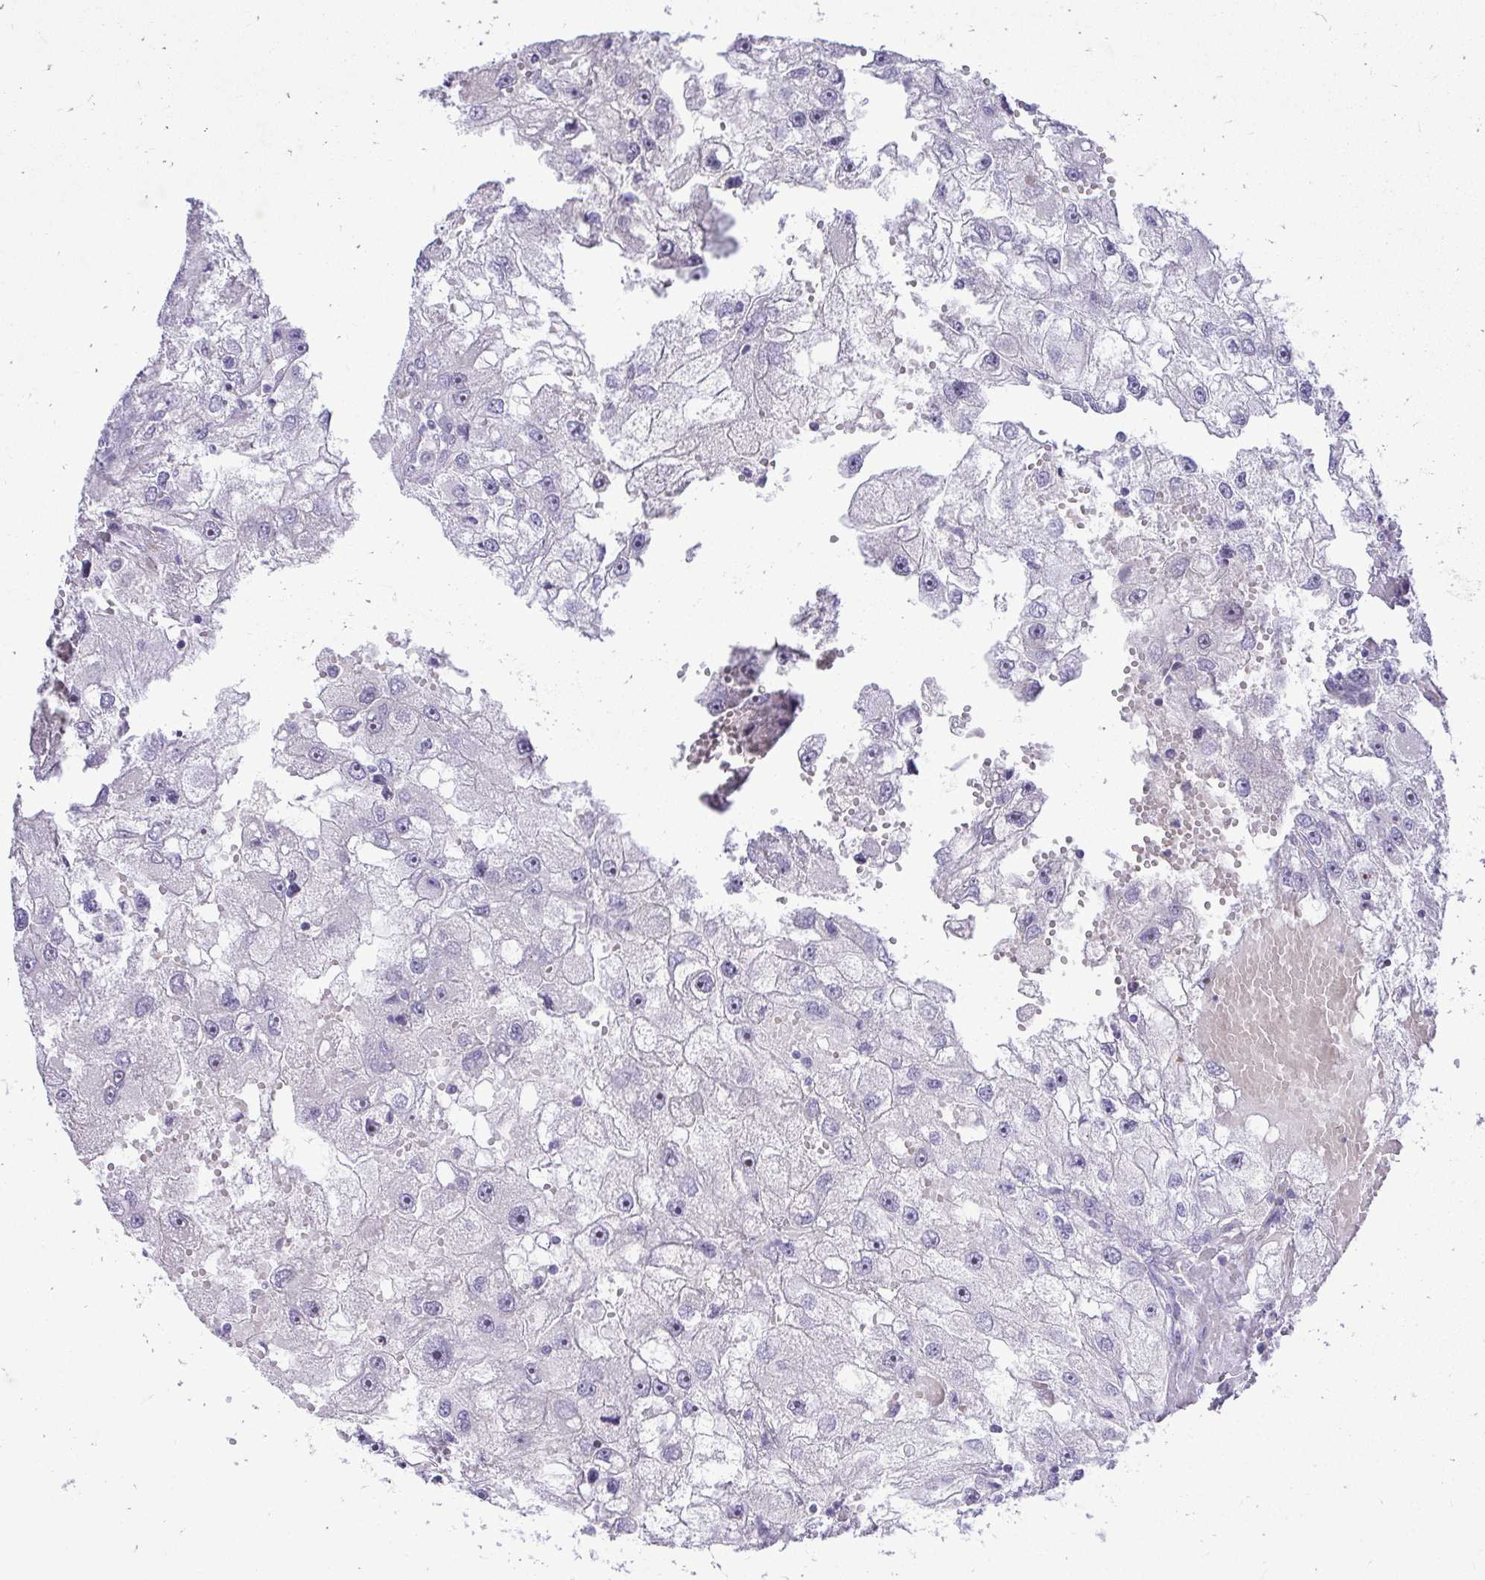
{"staining": {"intensity": "negative", "quantity": "none", "location": "none"}, "tissue": "renal cancer", "cell_type": "Tumor cells", "image_type": "cancer", "snomed": [{"axis": "morphology", "description": "Adenocarcinoma, NOS"}, {"axis": "topography", "description": "Kidney"}], "caption": "Immunohistochemistry (IHC) of human renal adenocarcinoma shows no expression in tumor cells.", "gene": "DLX4", "patient": {"sex": "male", "age": 63}}